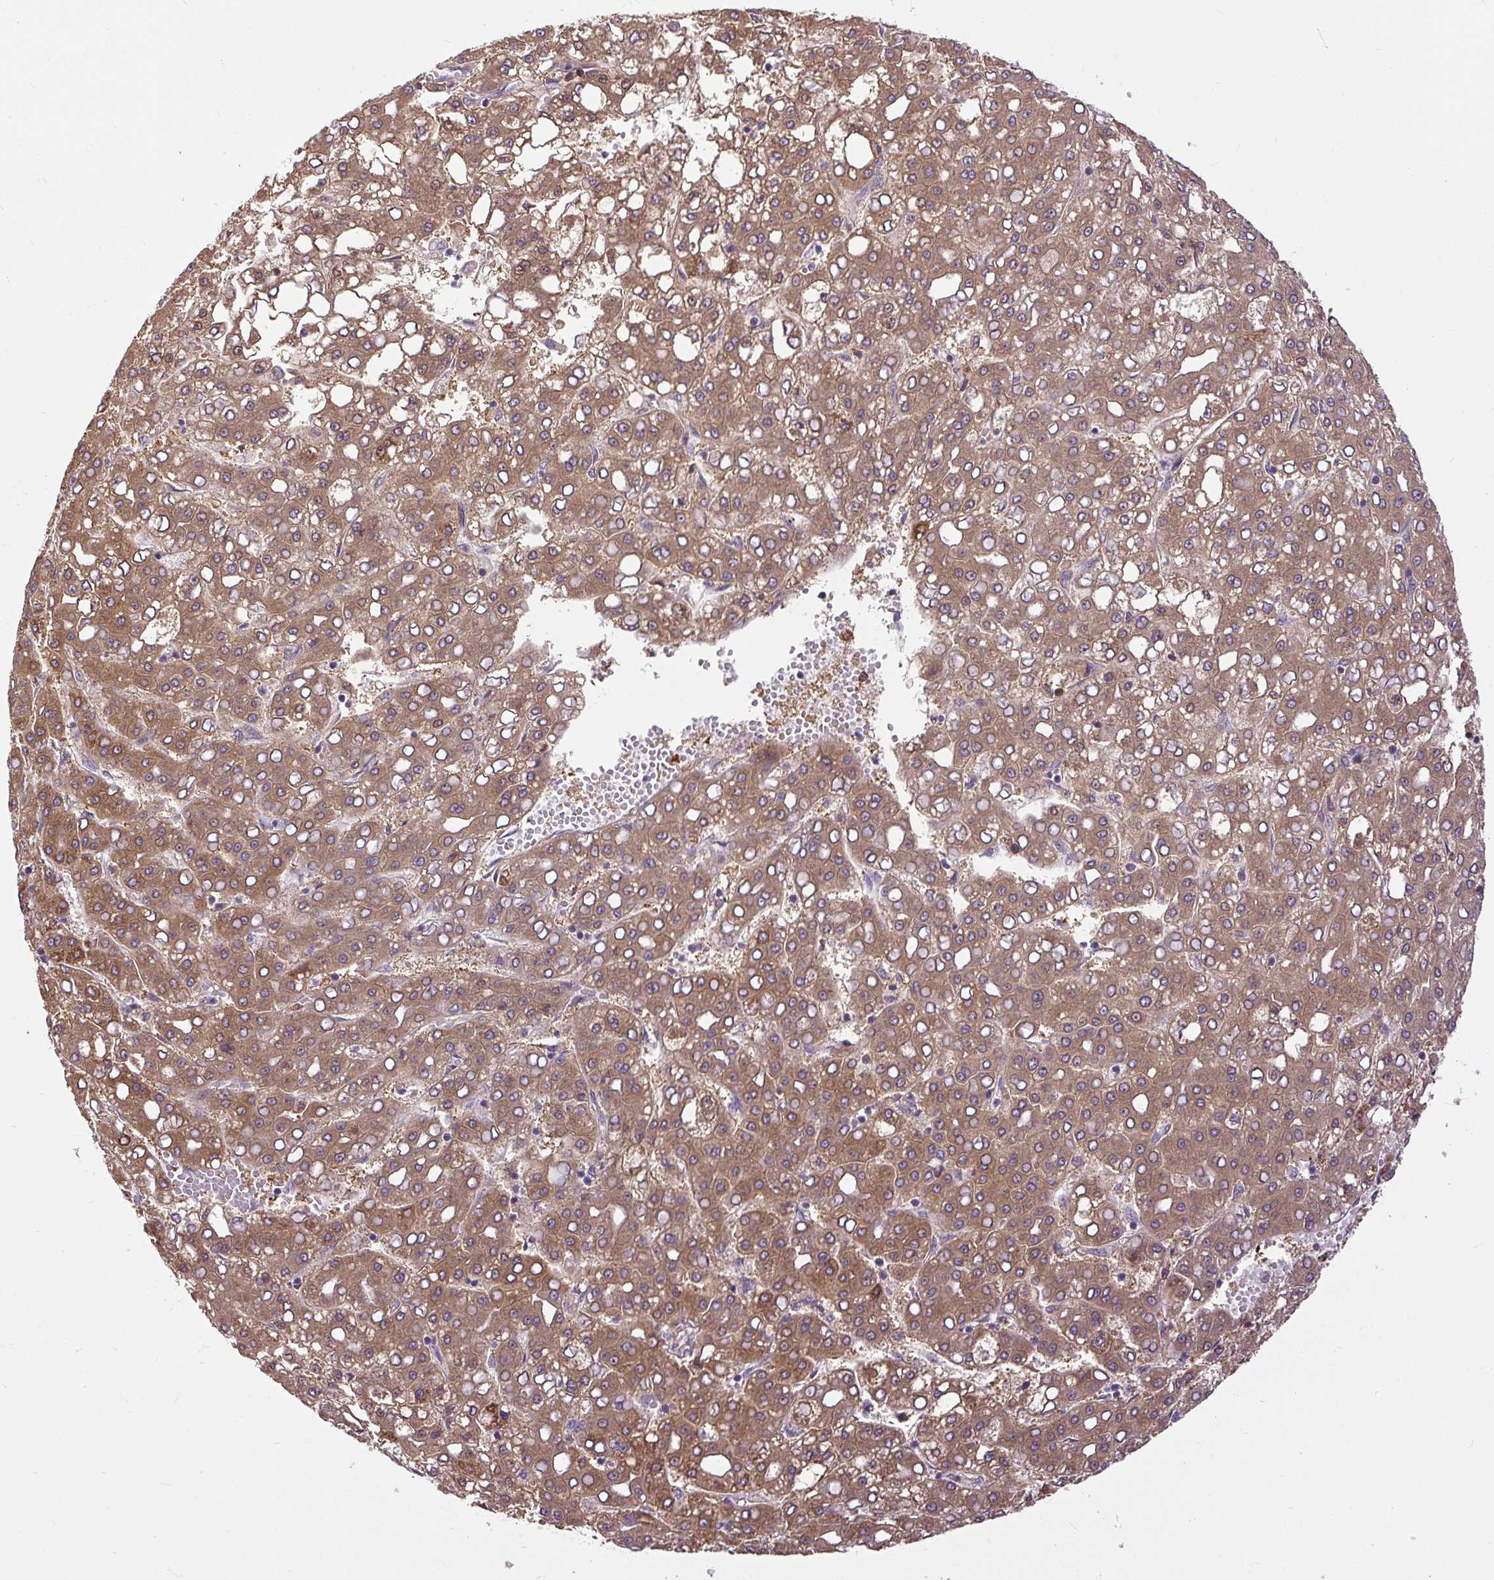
{"staining": {"intensity": "moderate", "quantity": ">75%", "location": "cytoplasmic/membranous"}, "tissue": "liver cancer", "cell_type": "Tumor cells", "image_type": "cancer", "snomed": [{"axis": "morphology", "description": "Carcinoma, Hepatocellular, NOS"}, {"axis": "topography", "description": "Liver"}], "caption": "Liver cancer stained with DAB immunohistochemistry exhibits medium levels of moderate cytoplasmic/membranous staining in approximately >75% of tumor cells. (IHC, brightfield microscopy, high magnification).", "gene": "TM2D3", "patient": {"sex": "male", "age": 65}}